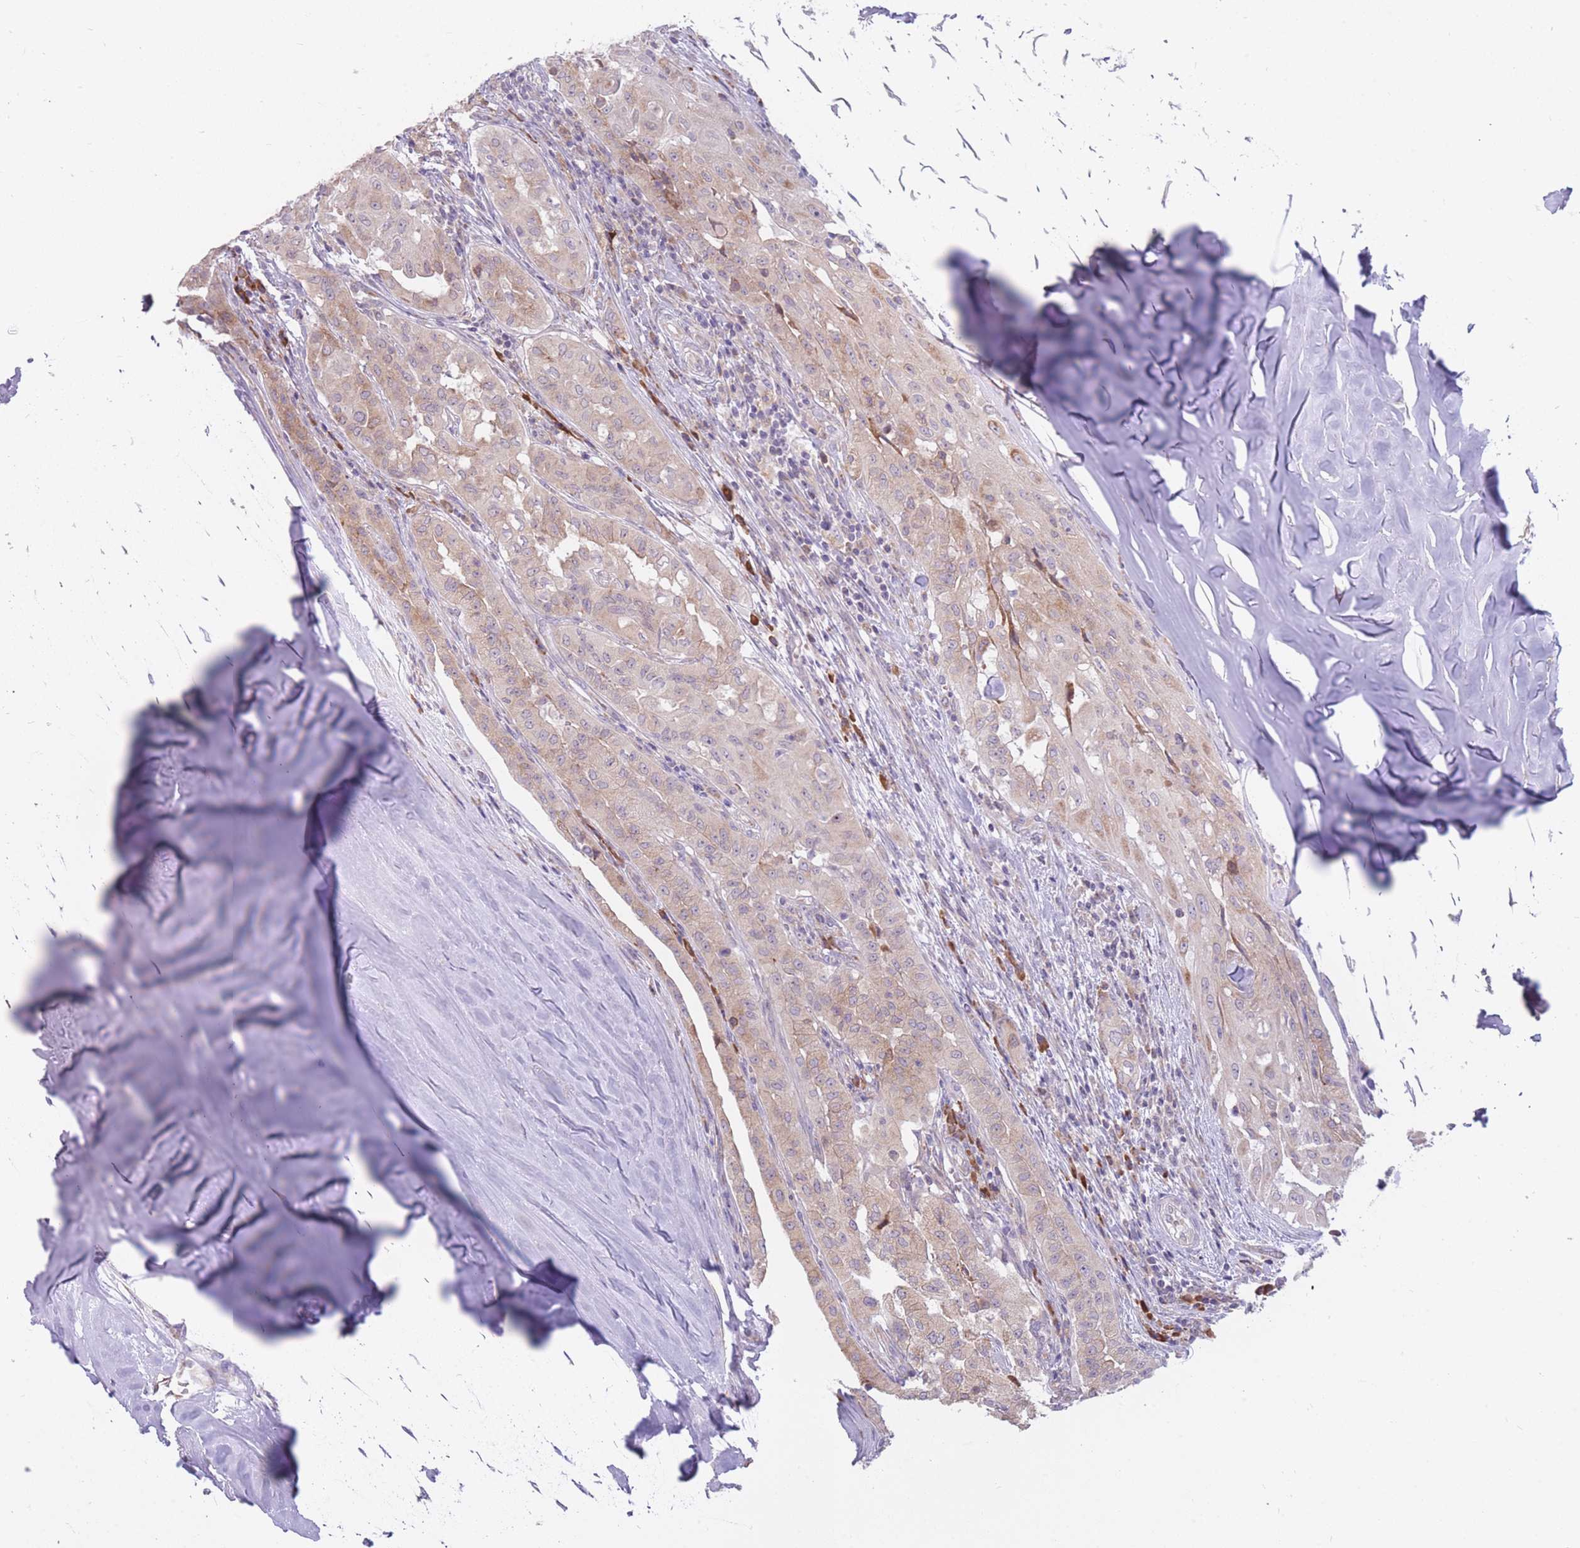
{"staining": {"intensity": "weak", "quantity": ">75%", "location": "cytoplasmic/membranous"}, "tissue": "thyroid cancer", "cell_type": "Tumor cells", "image_type": "cancer", "snomed": [{"axis": "morphology", "description": "Papillary adenocarcinoma, NOS"}, {"axis": "topography", "description": "Thyroid gland"}], "caption": "A brown stain highlights weak cytoplasmic/membranous staining of a protein in papillary adenocarcinoma (thyroid) tumor cells.", "gene": "TRAPPC5", "patient": {"sex": "female", "age": 59}}